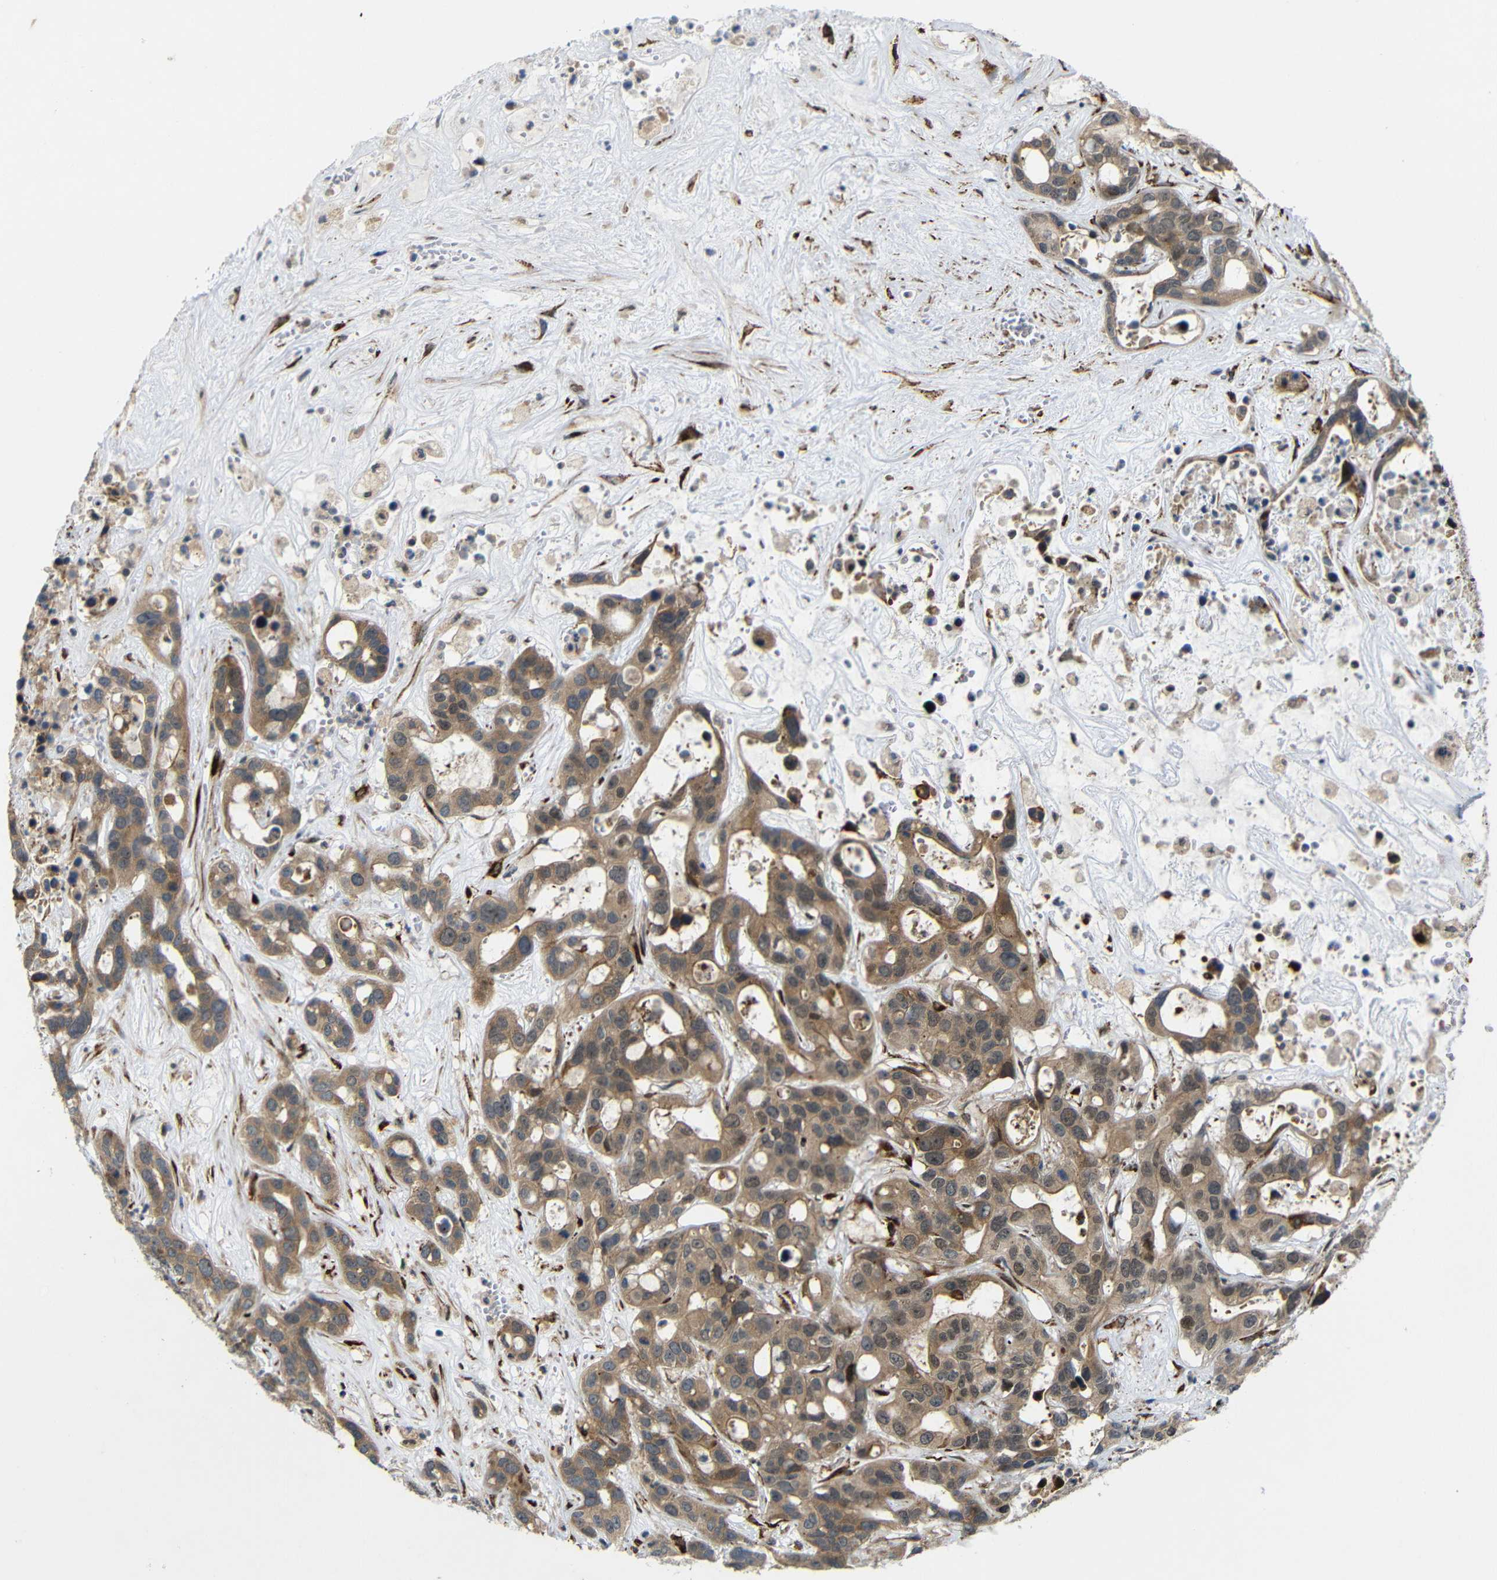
{"staining": {"intensity": "moderate", "quantity": ">75%", "location": "cytoplasmic/membranous"}, "tissue": "liver cancer", "cell_type": "Tumor cells", "image_type": "cancer", "snomed": [{"axis": "morphology", "description": "Cholangiocarcinoma"}, {"axis": "topography", "description": "Liver"}], "caption": "The immunohistochemical stain highlights moderate cytoplasmic/membranous expression in tumor cells of cholangiocarcinoma (liver) tissue.", "gene": "P3H2", "patient": {"sex": "female", "age": 65}}